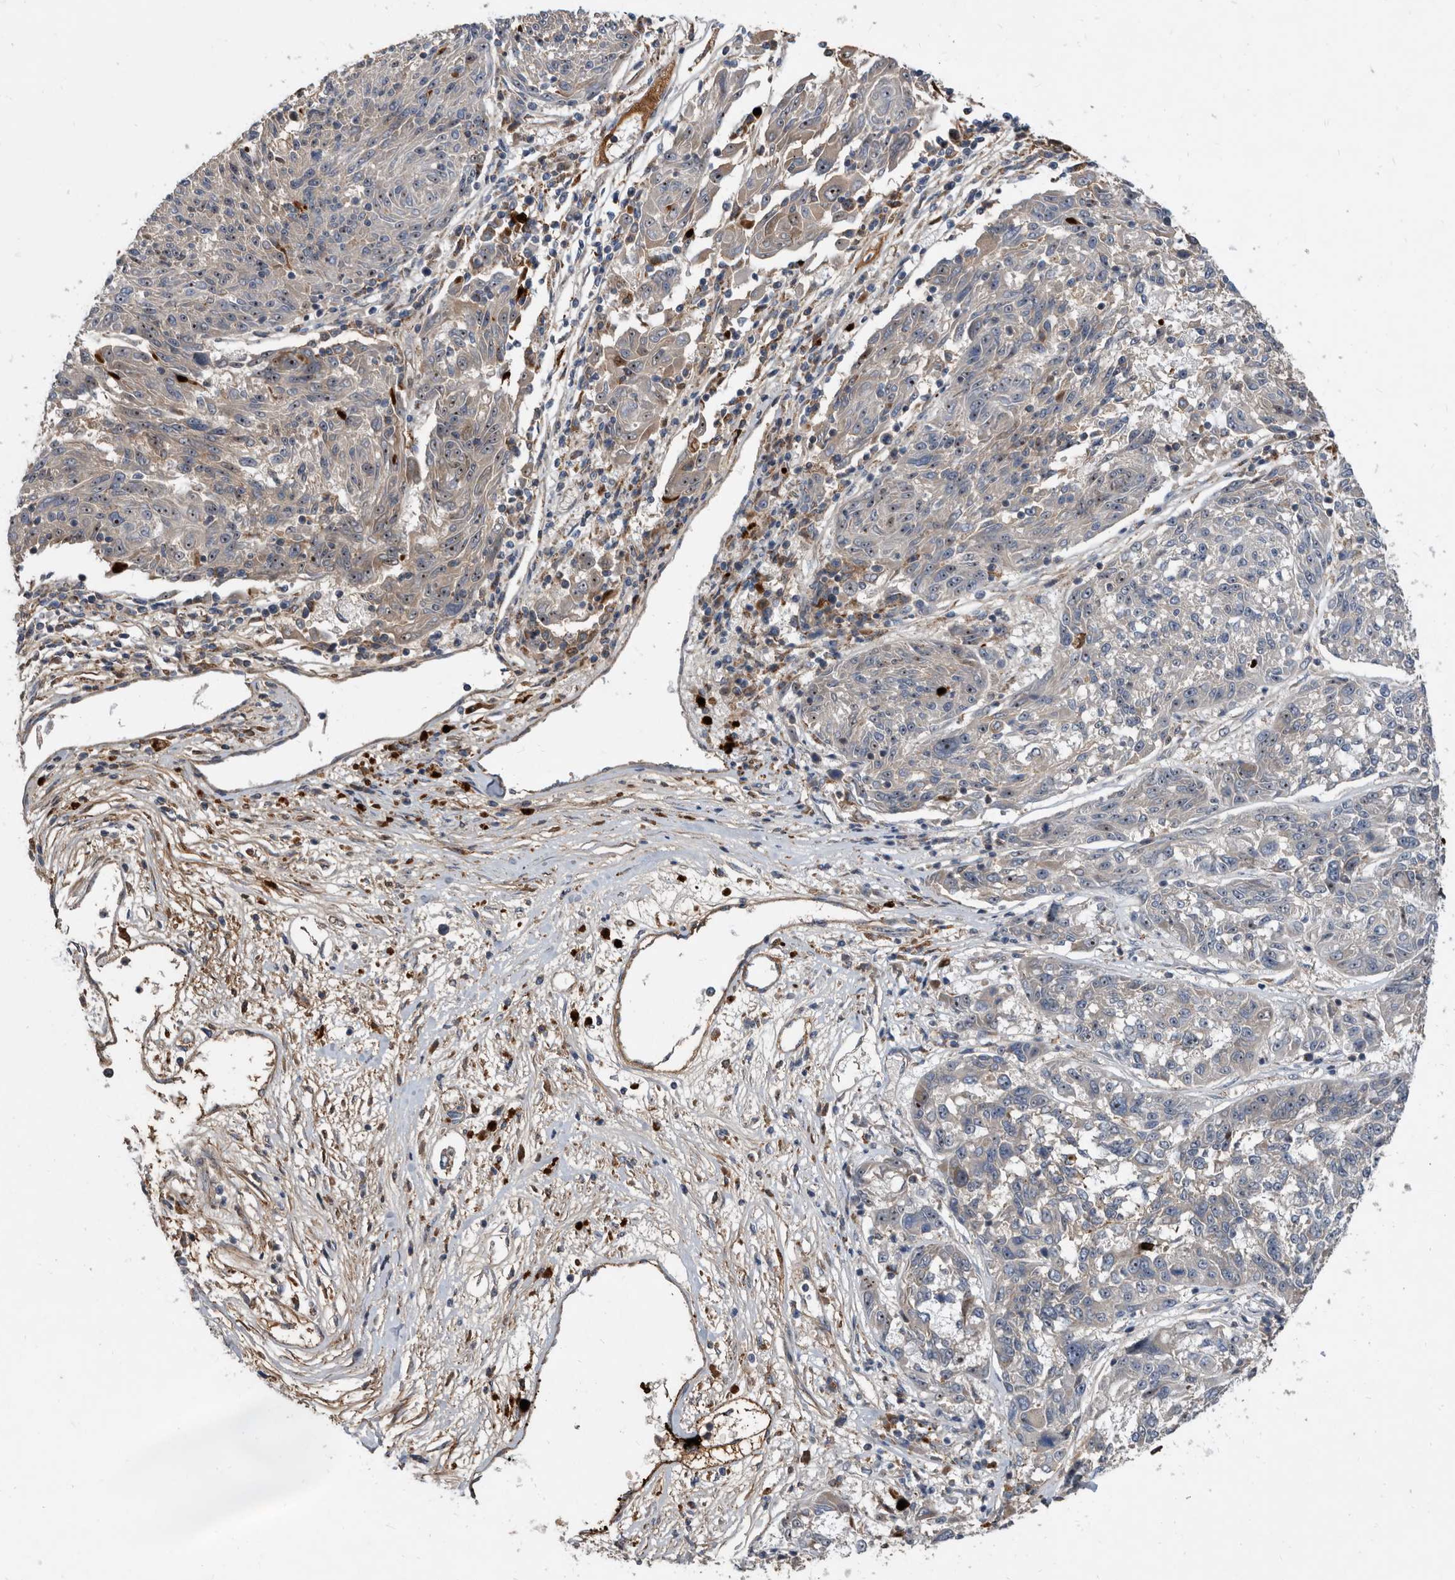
{"staining": {"intensity": "negative", "quantity": "none", "location": "none"}, "tissue": "melanoma", "cell_type": "Tumor cells", "image_type": "cancer", "snomed": [{"axis": "morphology", "description": "Malignant melanoma, NOS"}, {"axis": "topography", "description": "Skin"}], "caption": "Immunohistochemistry (IHC) of human malignant melanoma displays no staining in tumor cells.", "gene": "PI15", "patient": {"sex": "male", "age": 53}}